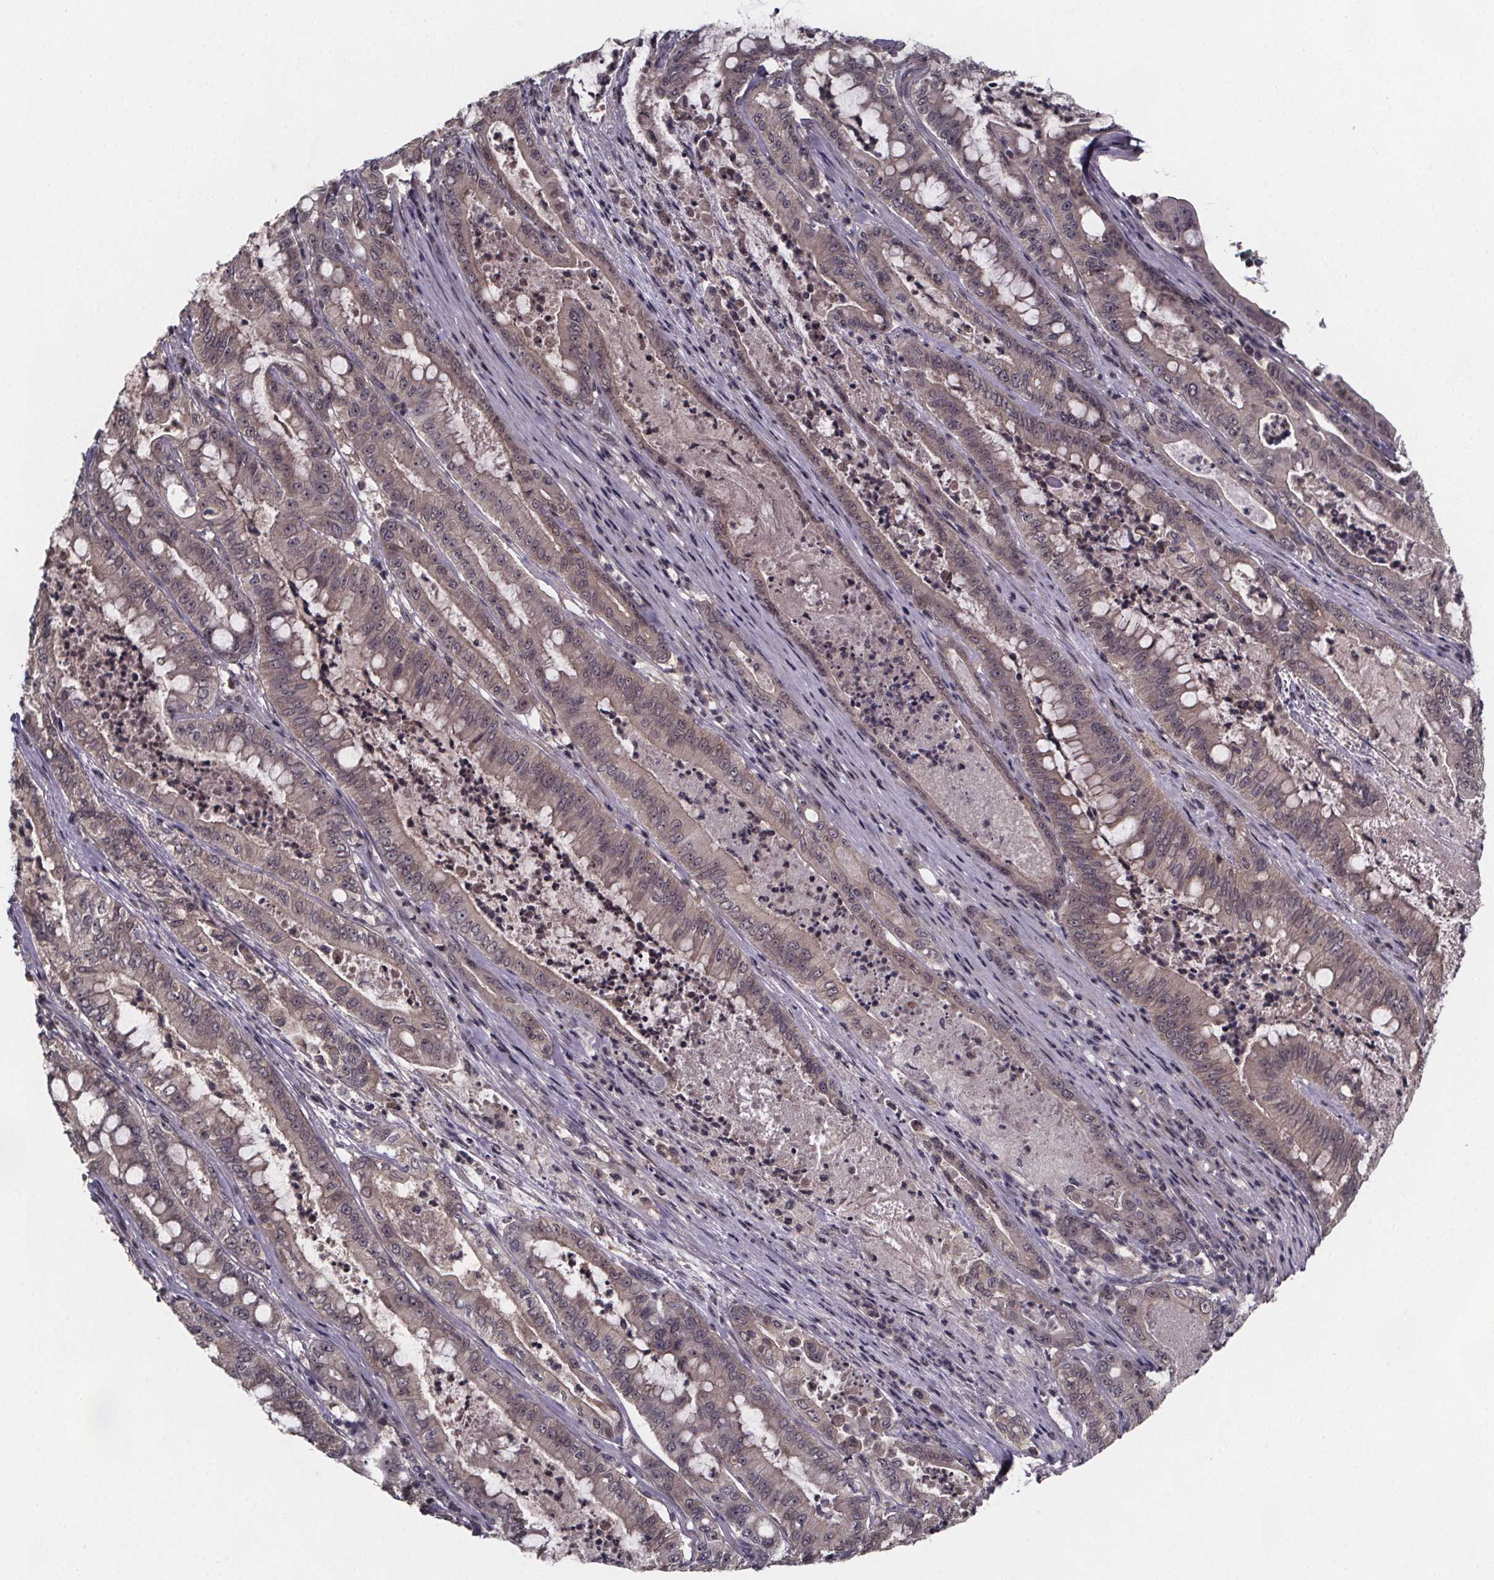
{"staining": {"intensity": "weak", "quantity": "25%-75%", "location": "cytoplasmic/membranous,nuclear"}, "tissue": "pancreatic cancer", "cell_type": "Tumor cells", "image_type": "cancer", "snomed": [{"axis": "morphology", "description": "Adenocarcinoma, NOS"}, {"axis": "topography", "description": "Pancreas"}], "caption": "Brown immunohistochemical staining in human pancreatic cancer (adenocarcinoma) reveals weak cytoplasmic/membranous and nuclear expression in approximately 25%-75% of tumor cells.", "gene": "FN3KRP", "patient": {"sex": "male", "age": 71}}